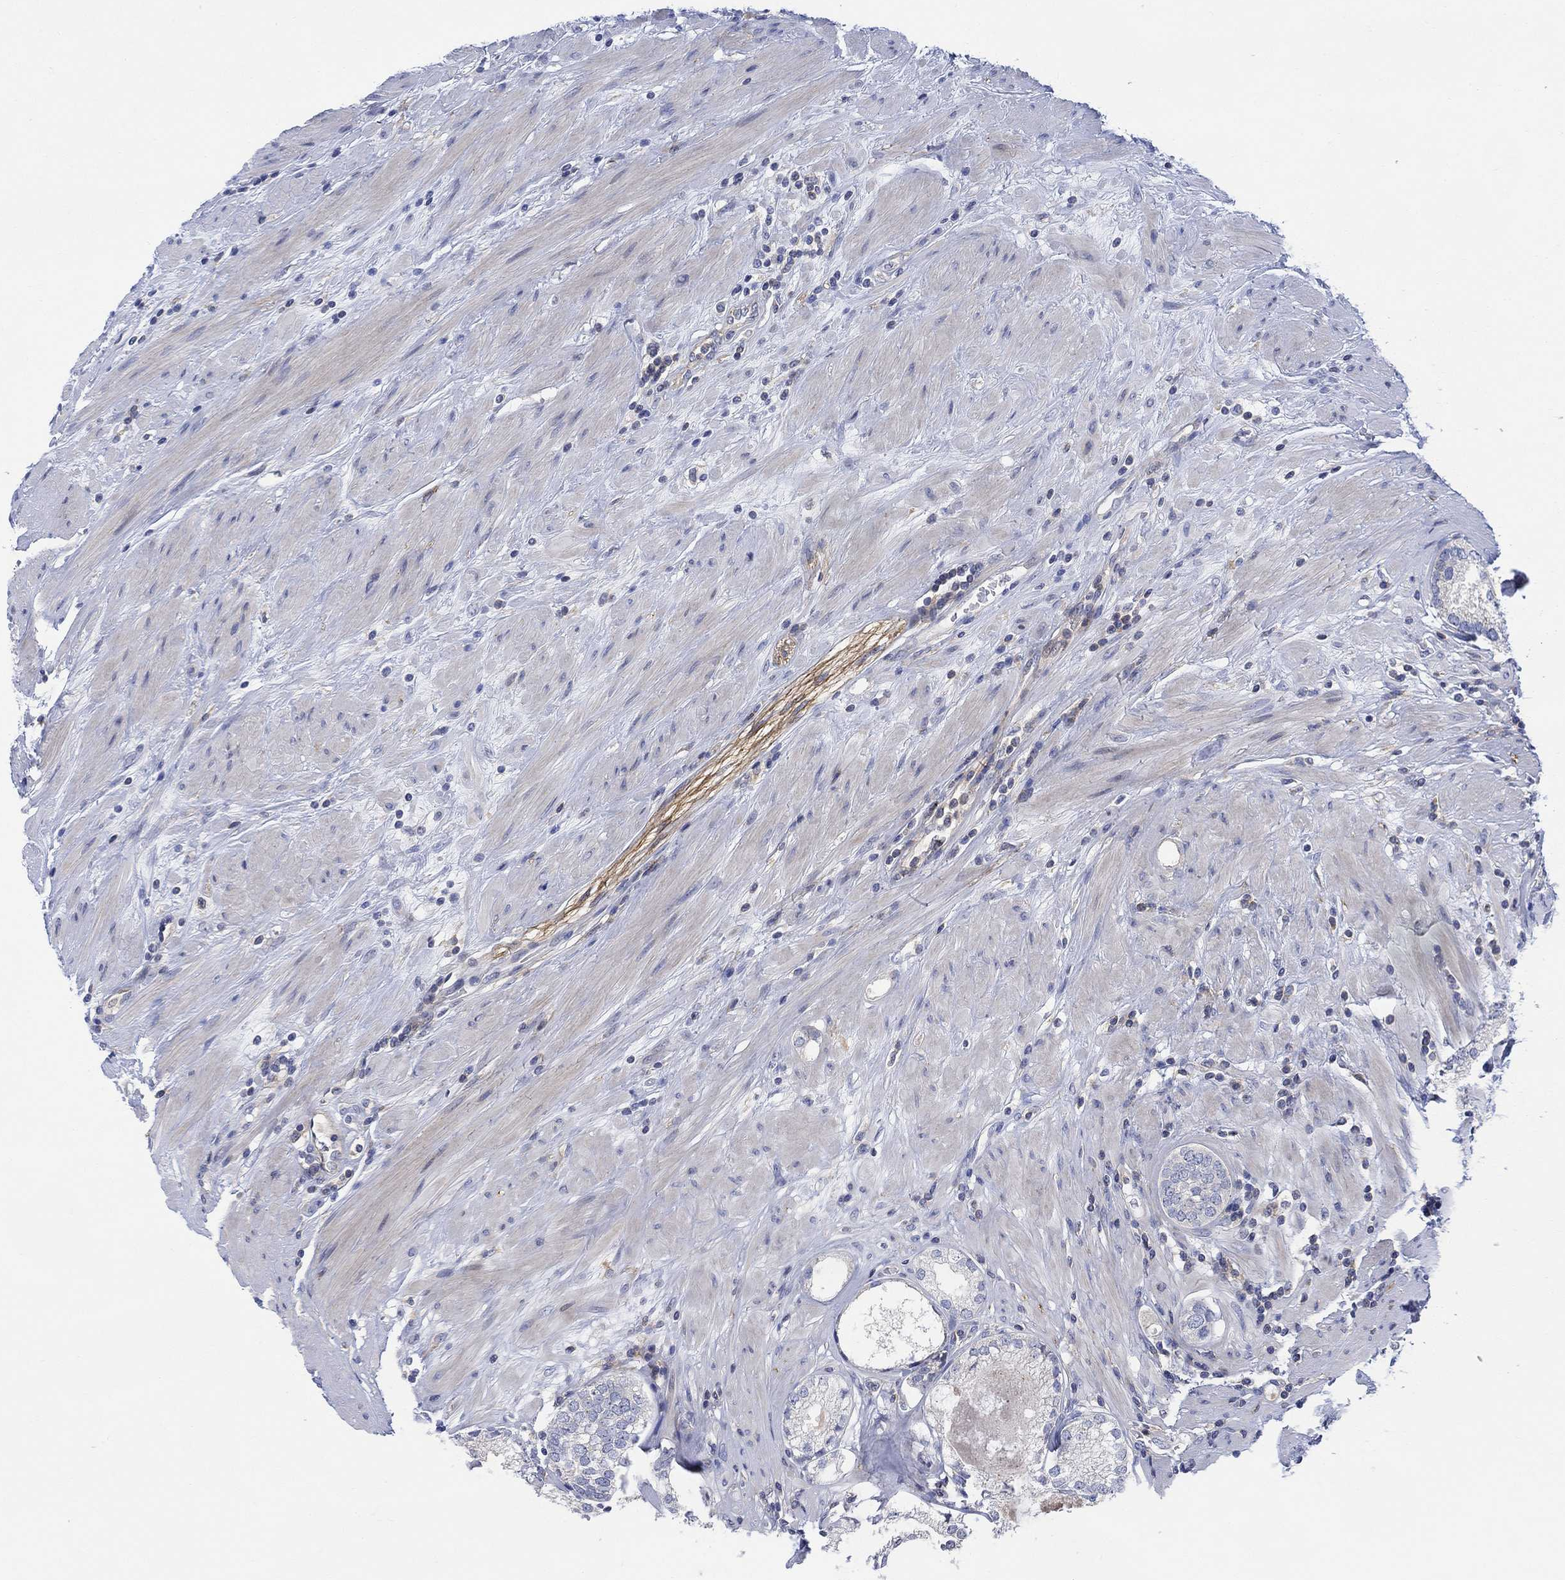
{"staining": {"intensity": "negative", "quantity": "none", "location": "none"}, "tissue": "prostate cancer", "cell_type": "Tumor cells", "image_type": "cancer", "snomed": [{"axis": "morphology", "description": "Adenocarcinoma, High grade"}, {"axis": "topography", "description": "Prostate and seminal vesicle, NOS"}], "caption": "This is a photomicrograph of immunohistochemistry (IHC) staining of high-grade adenocarcinoma (prostate), which shows no positivity in tumor cells.", "gene": "ARSK", "patient": {"sex": "male", "age": 62}}